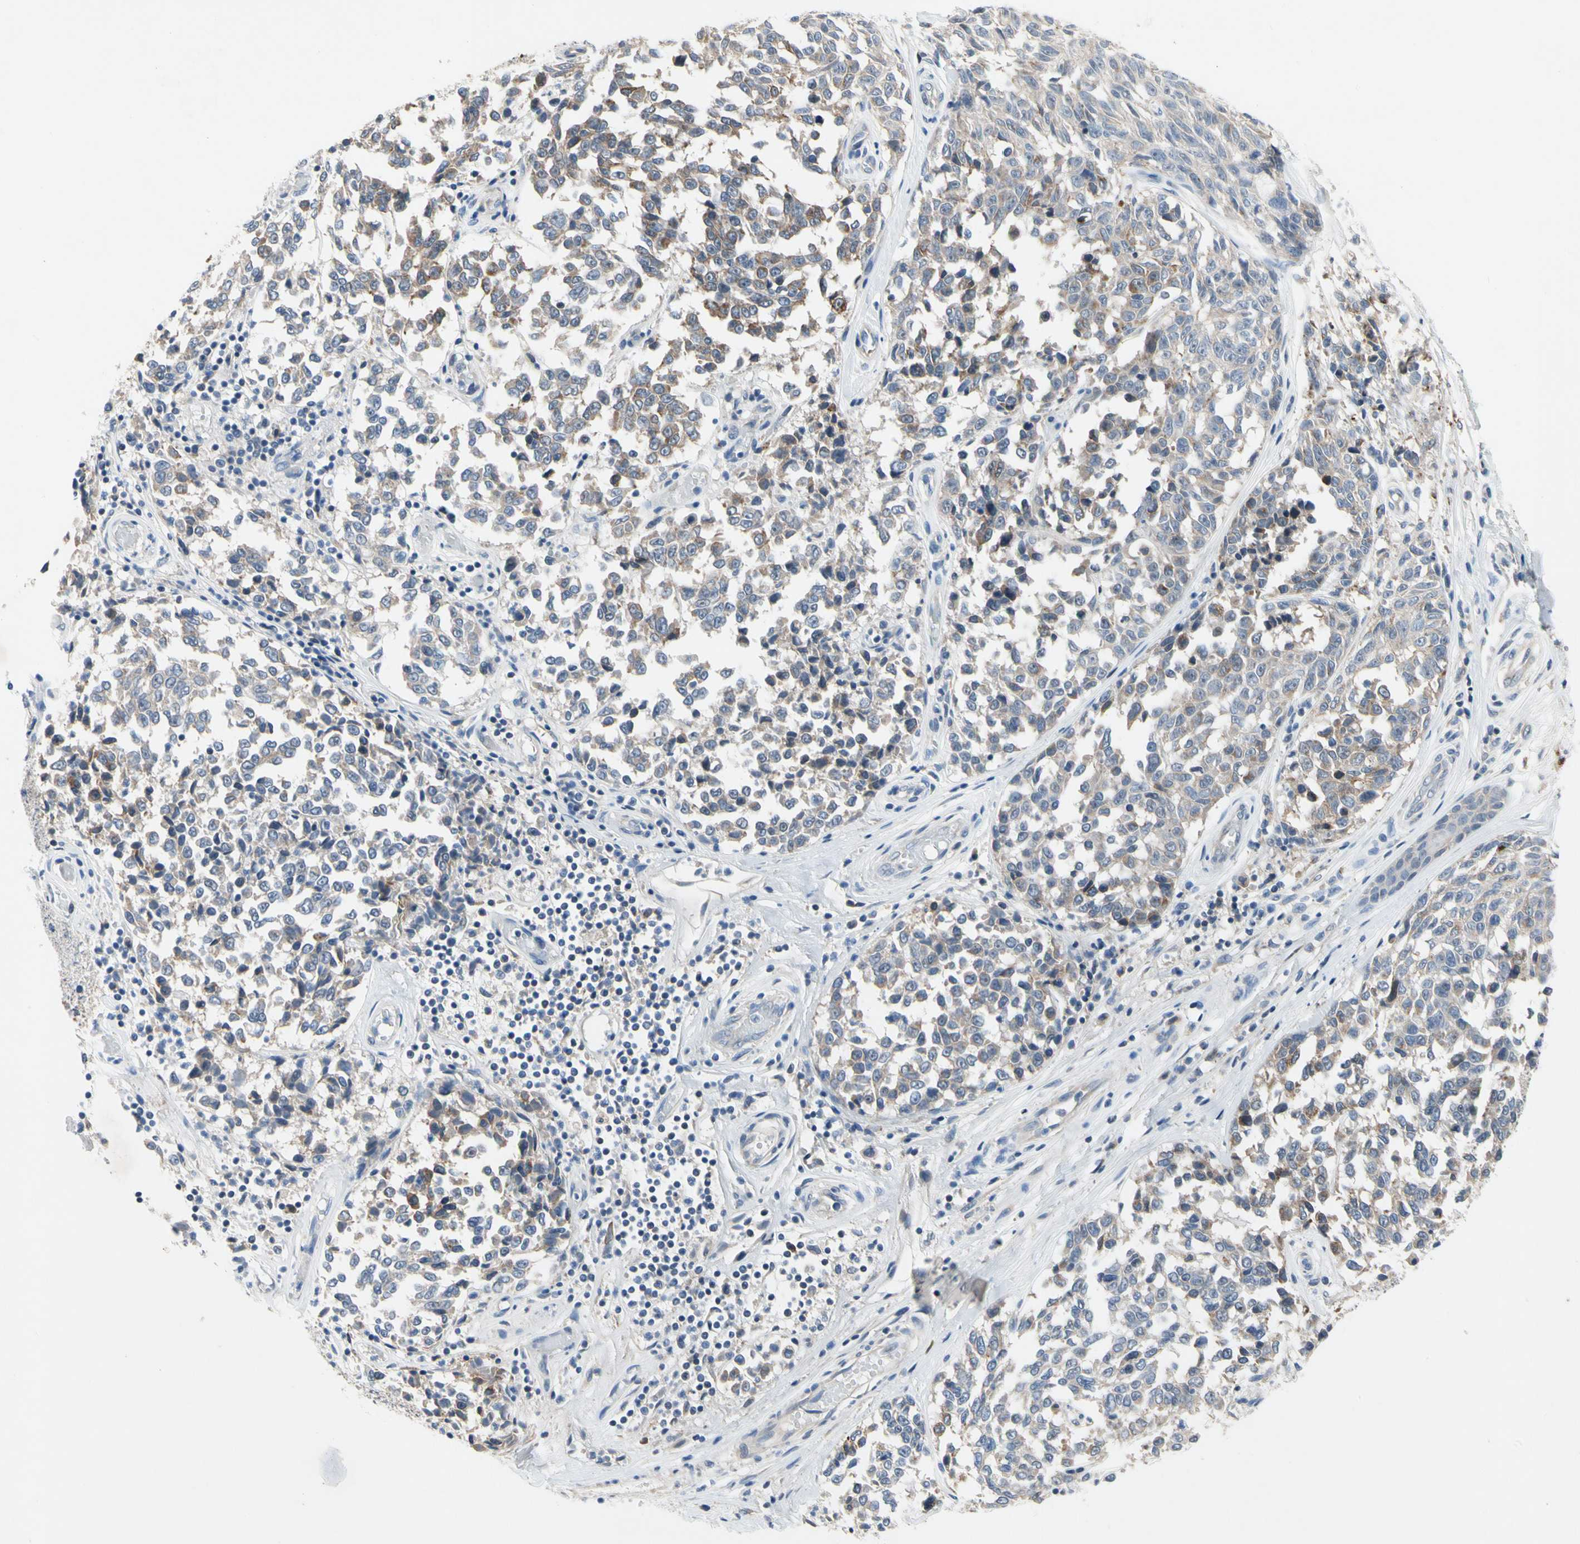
{"staining": {"intensity": "weak", "quantity": ">75%", "location": "cytoplasmic/membranous"}, "tissue": "melanoma", "cell_type": "Tumor cells", "image_type": "cancer", "snomed": [{"axis": "morphology", "description": "Malignant melanoma, NOS"}, {"axis": "topography", "description": "Skin"}], "caption": "Protein expression analysis of melanoma shows weak cytoplasmic/membranous staining in approximately >75% of tumor cells. Using DAB (3,3'-diaminobenzidine) (brown) and hematoxylin (blue) stains, captured at high magnification using brightfield microscopy.", "gene": "GAS6", "patient": {"sex": "female", "age": 64}}